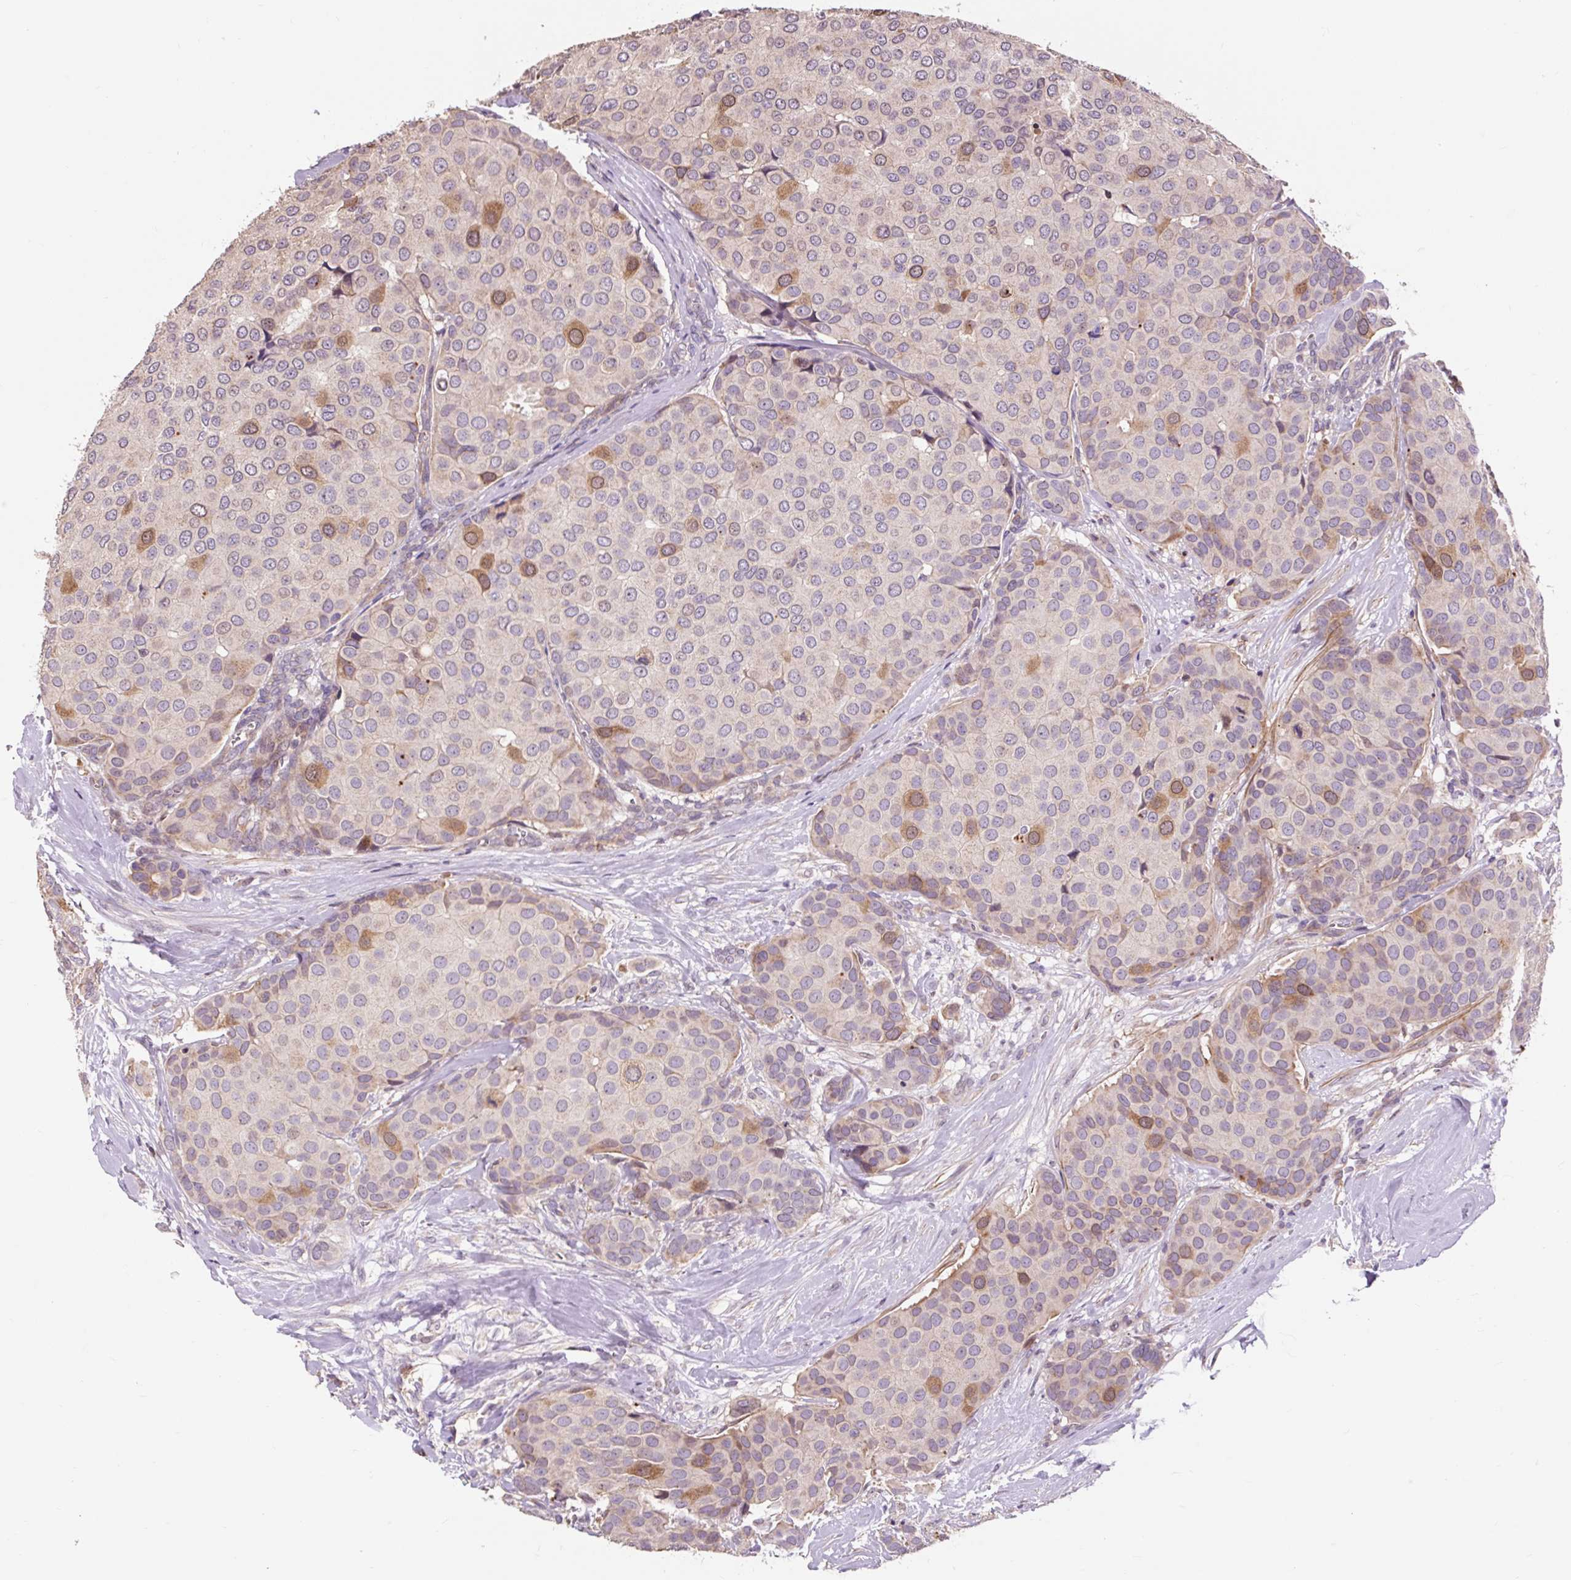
{"staining": {"intensity": "moderate", "quantity": "<25%", "location": "cytoplasmic/membranous"}, "tissue": "breast cancer", "cell_type": "Tumor cells", "image_type": "cancer", "snomed": [{"axis": "morphology", "description": "Duct carcinoma"}, {"axis": "topography", "description": "Breast"}], "caption": "A photomicrograph of human breast cancer stained for a protein exhibits moderate cytoplasmic/membranous brown staining in tumor cells.", "gene": "PRIMPOL", "patient": {"sex": "female", "age": 70}}